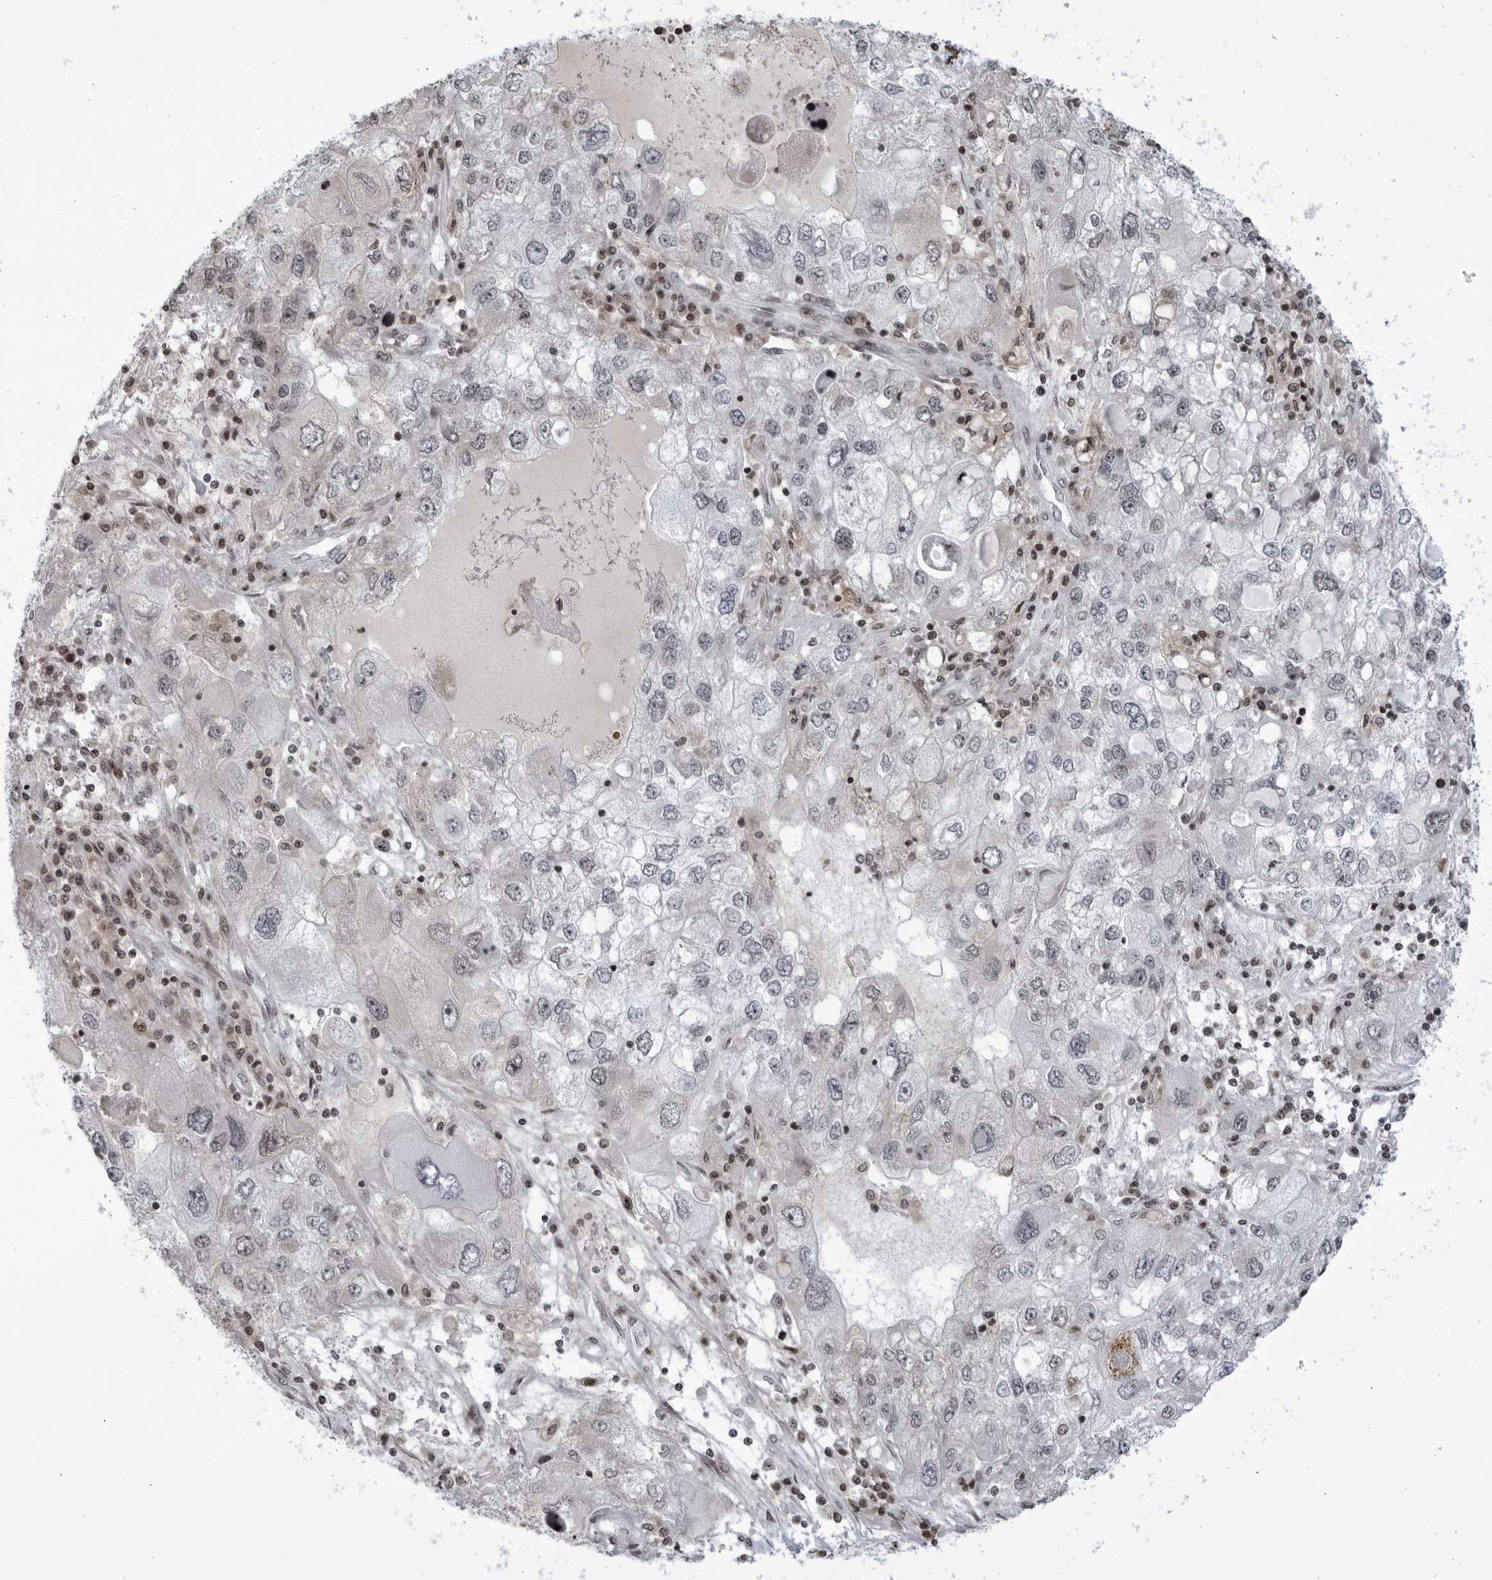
{"staining": {"intensity": "weak", "quantity": "<25%", "location": "nuclear"}, "tissue": "endometrial cancer", "cell_type": "Tumor cells", "image_type": "cancer", "snomed": [{"axis": "morphology", "description": "Adenocarcinoma, NOS"}, {"axis": "topography", "description": "Endometrium"}], "caption": "Immunohistochemistry of human adenocarcinoma (endometrial) shows no positivity in tumor cells. Nuclei are stained in blue.", "gene": "DTL", "patient": {"sex": "female", "age": 49}}